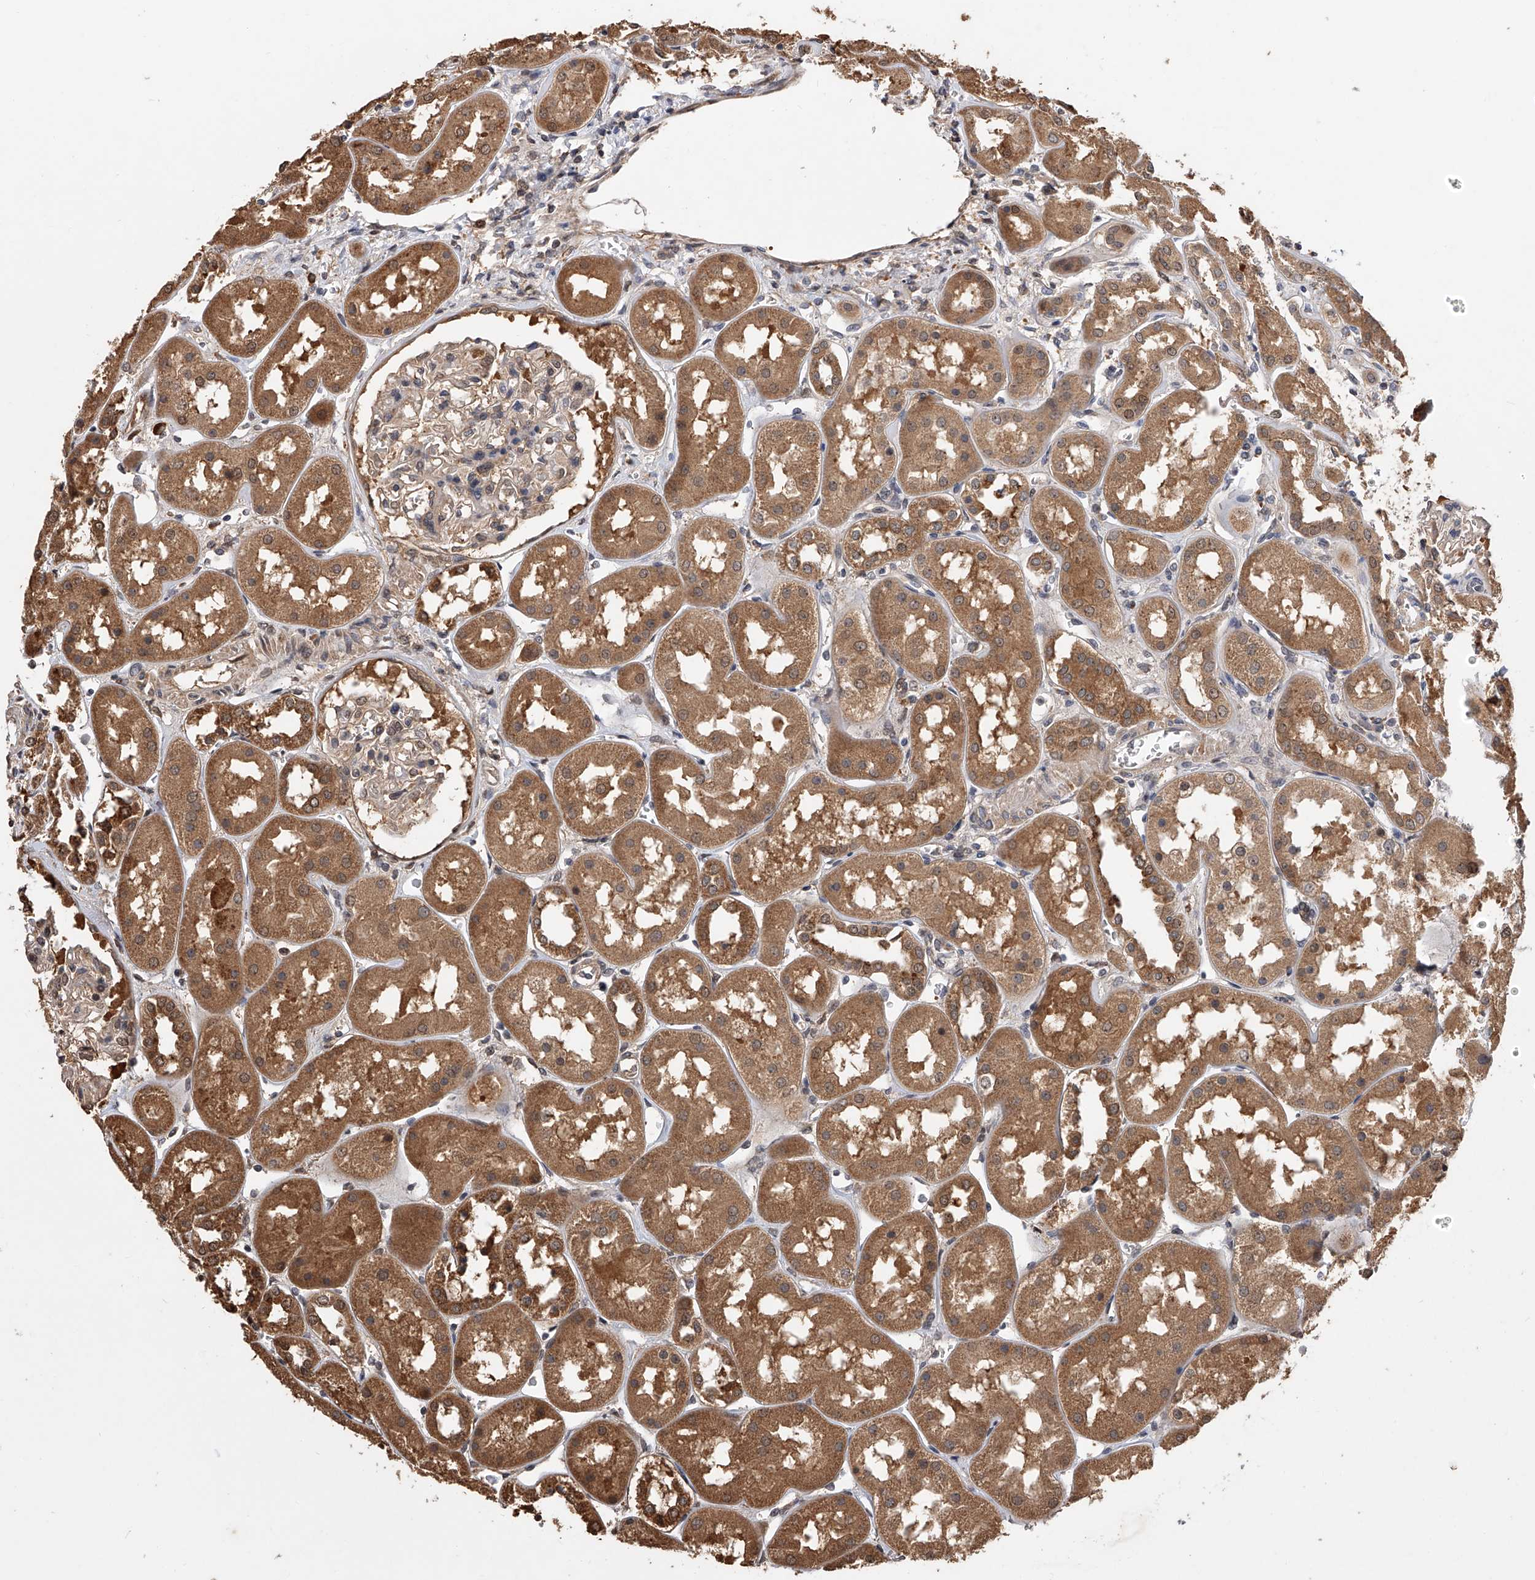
{"staining": {"intensity": "moderate", "quantity": "25%-75%", "location": "cytoplasmic/membranous,nuclear"}, "tissue": "kidney", "cell_type": "Cells in glomeruli", "image_type": "normal", "snomed": [{"axis": "morphology", "description": "Normal tissue, NOS"}, {"axis": "topography", "description": "Kidney"}], "caption": "A micrograph of kidney stained for a protein demonstrates moderate cytoplasmic/membranous,nuclear brown staining in cells in glomeruli.", "gene": "GMDS", "patient": {"sex": "male", "age": 70}}